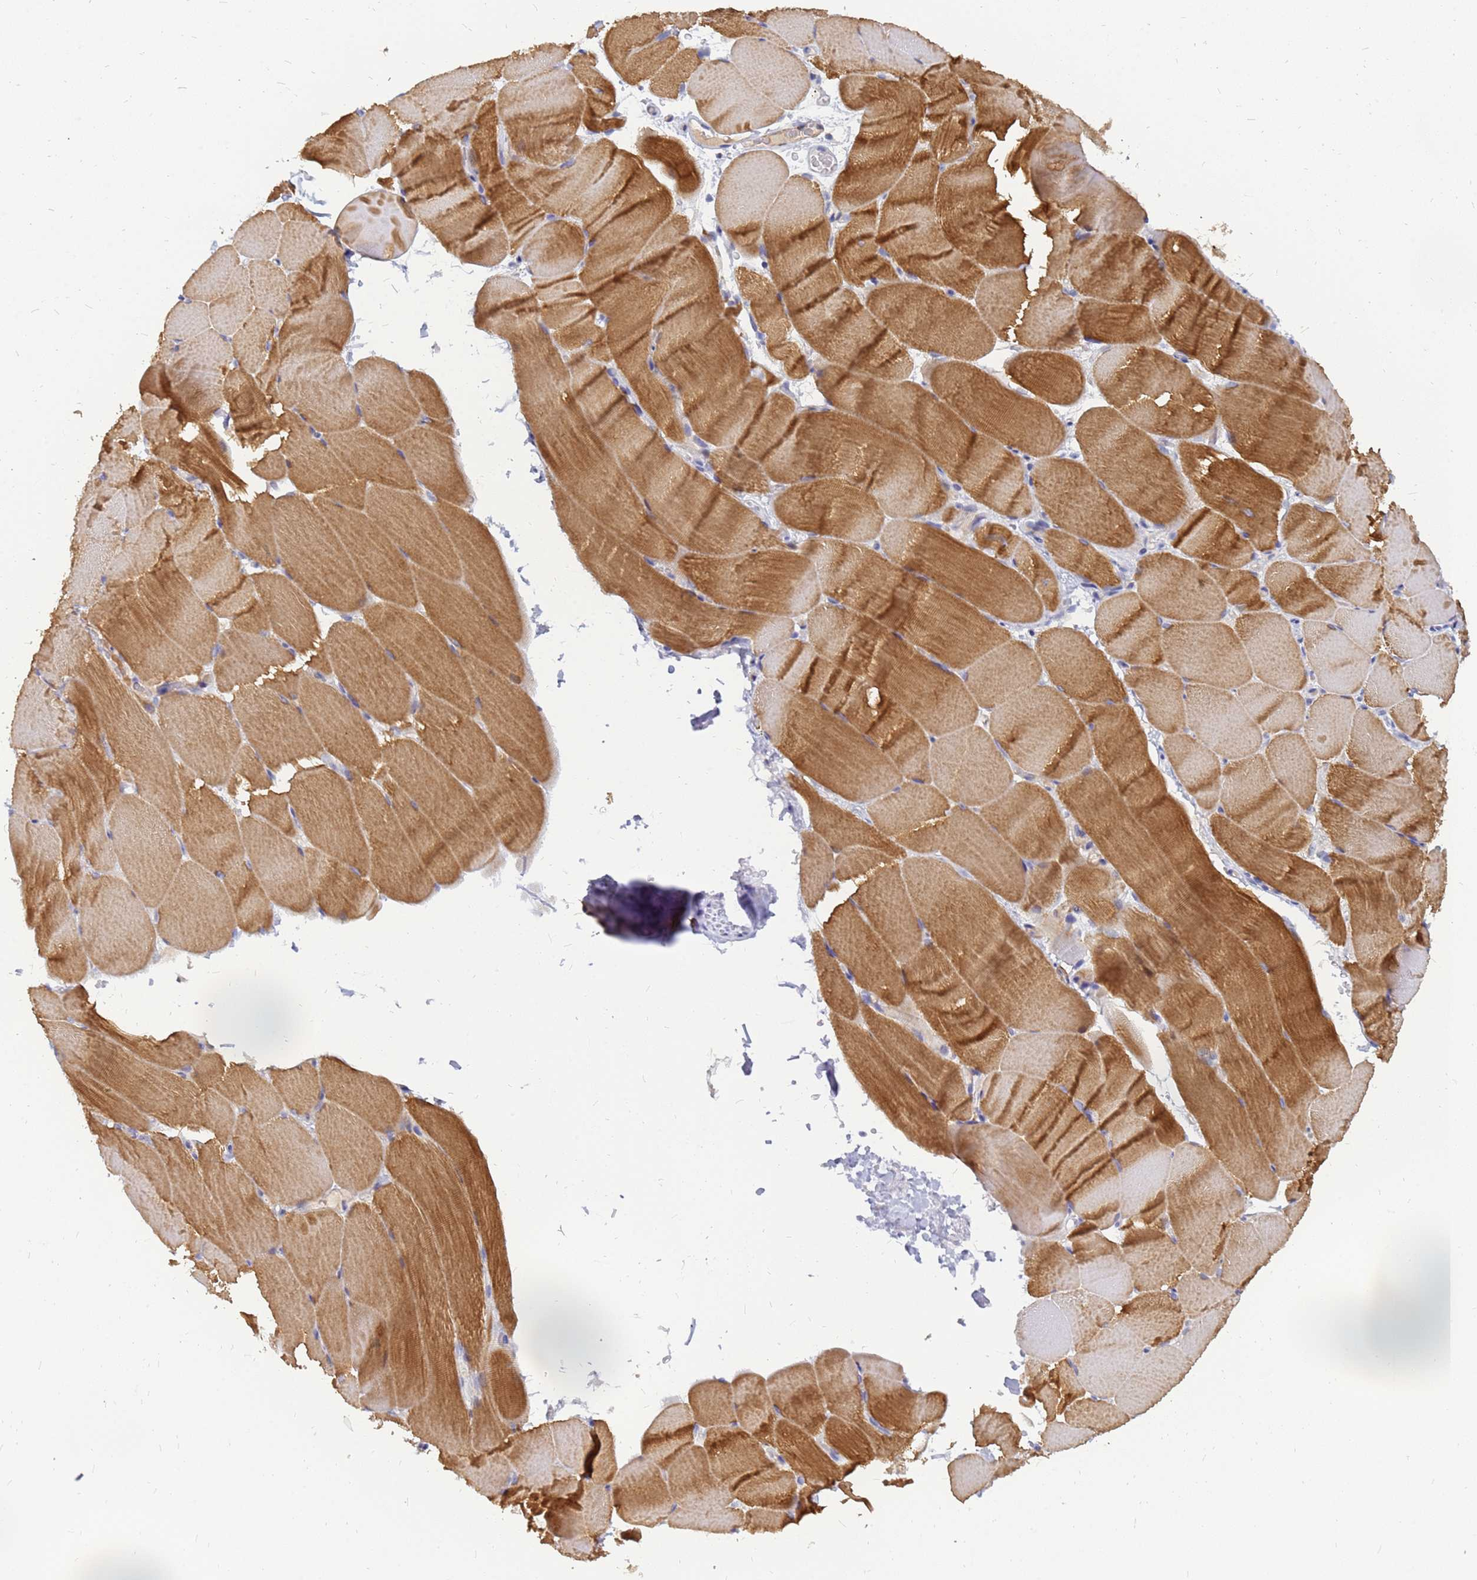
{"staining": {"intensity": "moderate", "quantity": ">75%", "location": "cytoplasmic/membranous"}, "tissue": "skeletal muscle", "cell_type": "Myocytes", "image_type": "normal", "snomed": [{"axis": "morphology", "description": "Normal tissue, NOS"}, {"axis": "topography", "description": "Skeletal muscle"}, {"axis": "topography", "description": "Parathyroid gland"}], "caption": "IHC (DAB) staining of normal human skeletal muscle shows moderate cytoplasmic/membranous protein positivity in about >75% of myocytes.", "gene": "SRGAP3", "patient": {"sex": "female", "age": 37}}